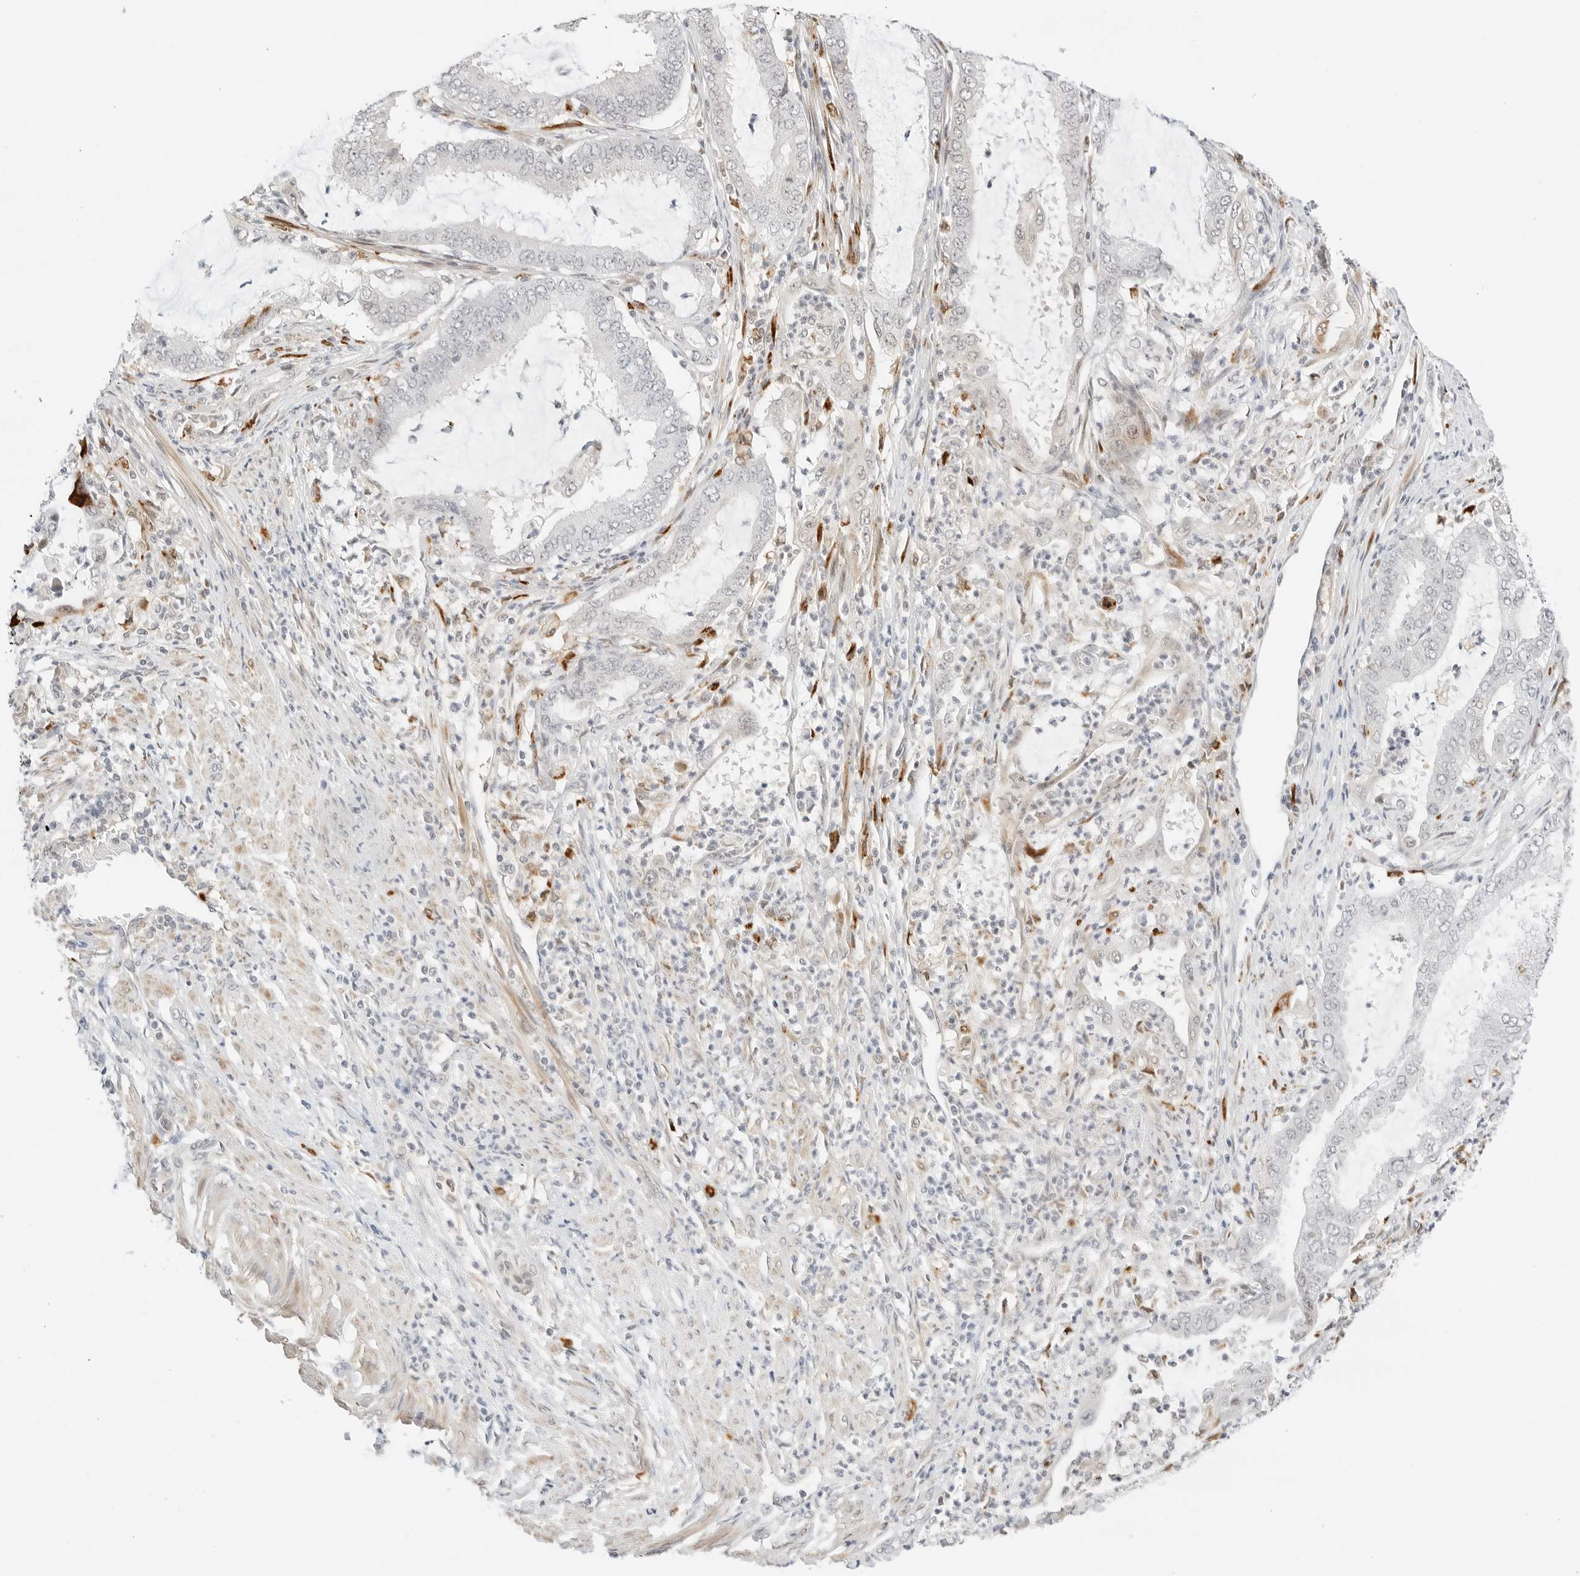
{"staining": {"intensity": "negative", "quantity": "none", "location": "none"}, "tissue": "endometrial cancer", "cell_type": "Tumor cells", "image_type": "cancer", "snomed": [{"axis": "morphology", "description": "Adenocarcinoma, NOS"}, {"axis": "topography", "description": "Endometrium"}], "caption": "A micrograph of adenocarcinoma (endometrial) stained for a protein demonstrates no brown staining in tumor cells.", "gene": "TEKT2", "patient": {"sex": "female", "age": 51}}